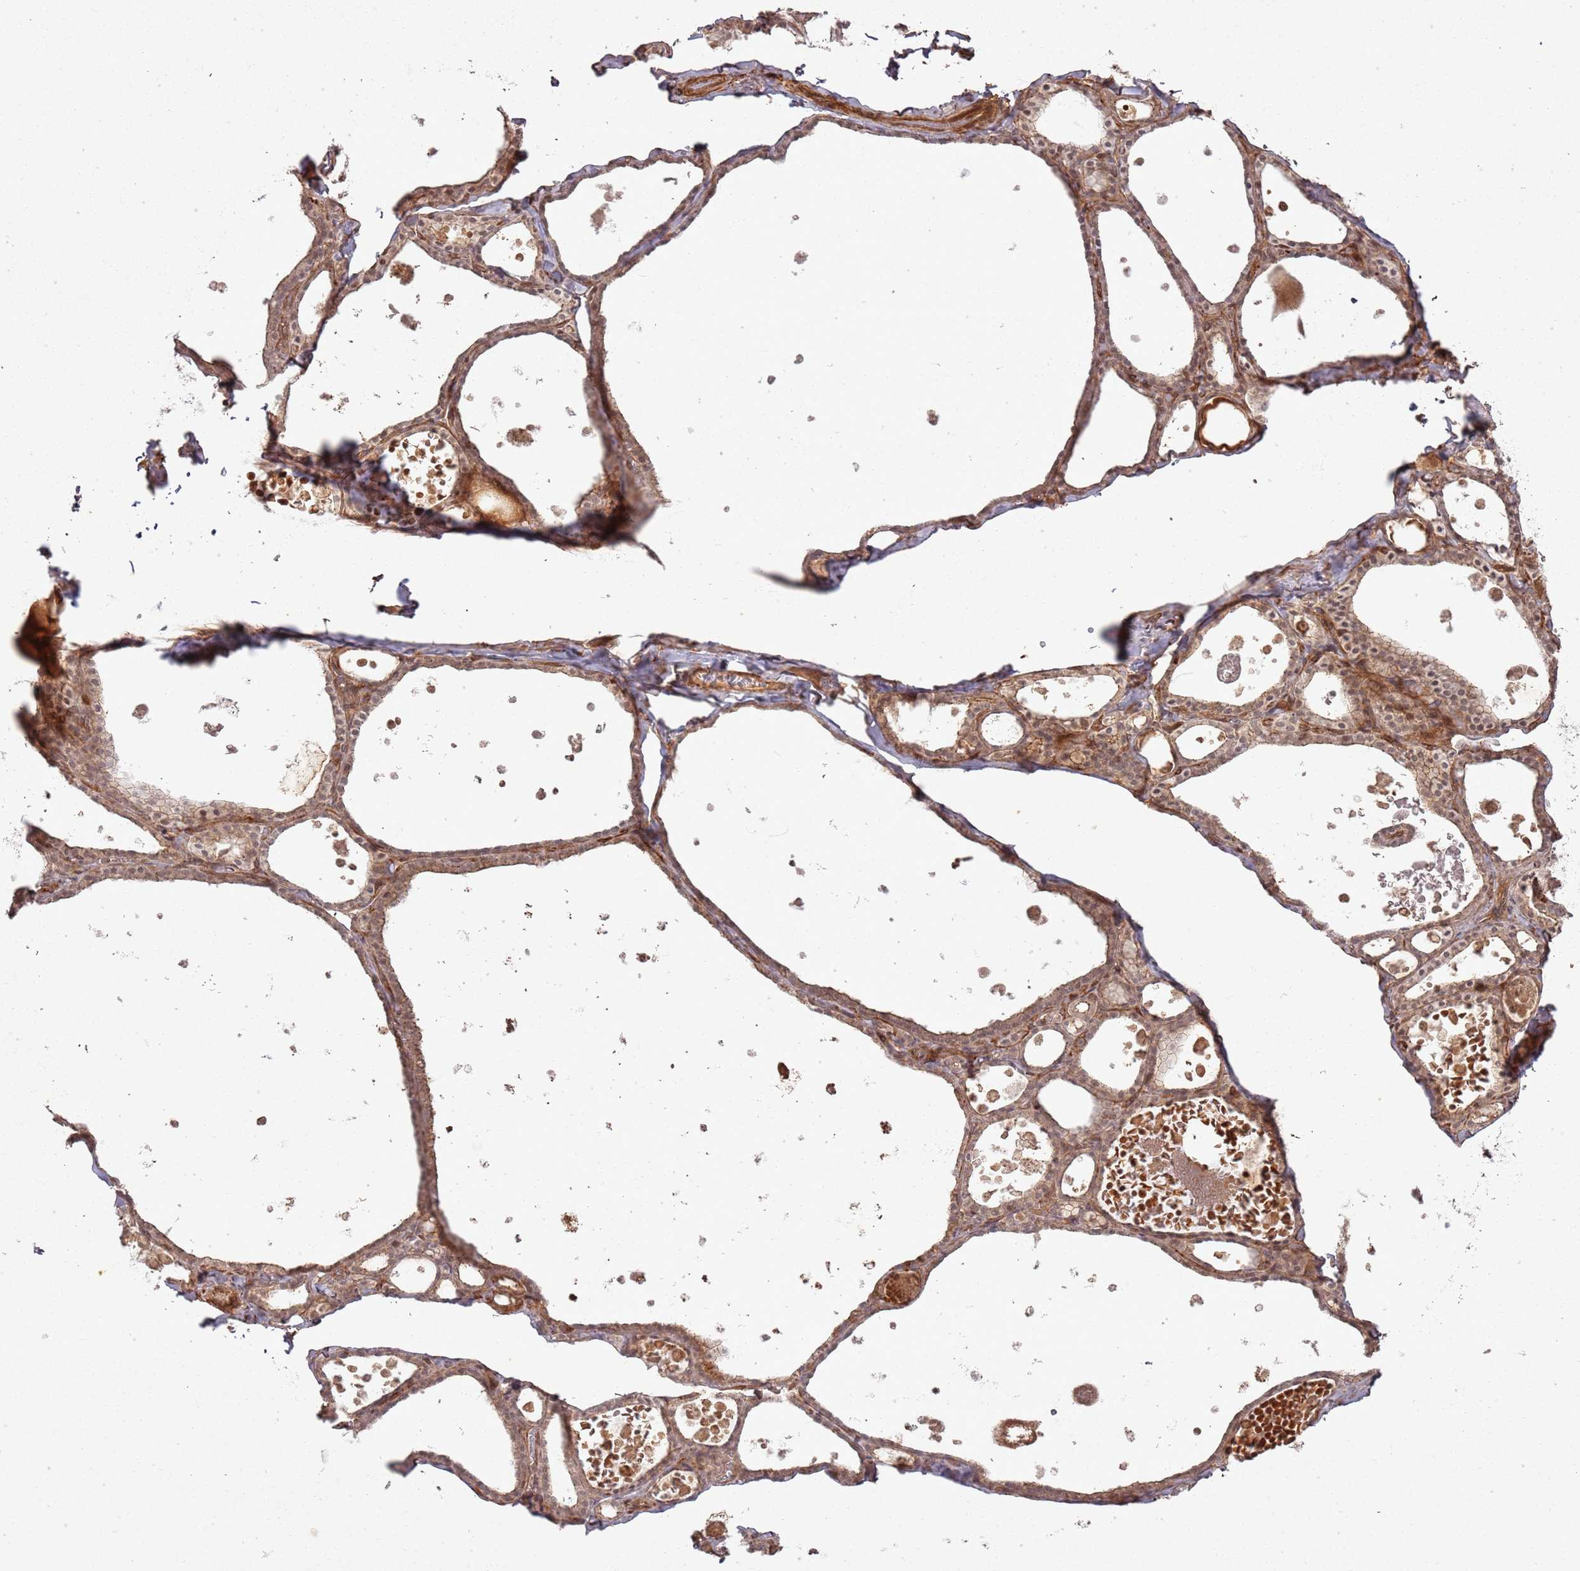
{"staining": {"intensity": "moderate", "quantity": ">75%", "location": "cytoplasmic/membranous,nuclear"}, "tissue": "thyroid gland", "cell_type": "Glandular cells", "image_type": "normal", "snomed": [{"axis": "morphology", "description": "Normal tissue, NOS"}, {"axis": "topography", "description": "Thyroid gland"}], "caption": "Human thyroid gland stained with a brown dye displays moderate cytoplasmic/membranous,nuclear positive expression in approximately >75% of glandular cells.", "gene": "ZNF623", "patient": {"sex": "male", "age": 56}}